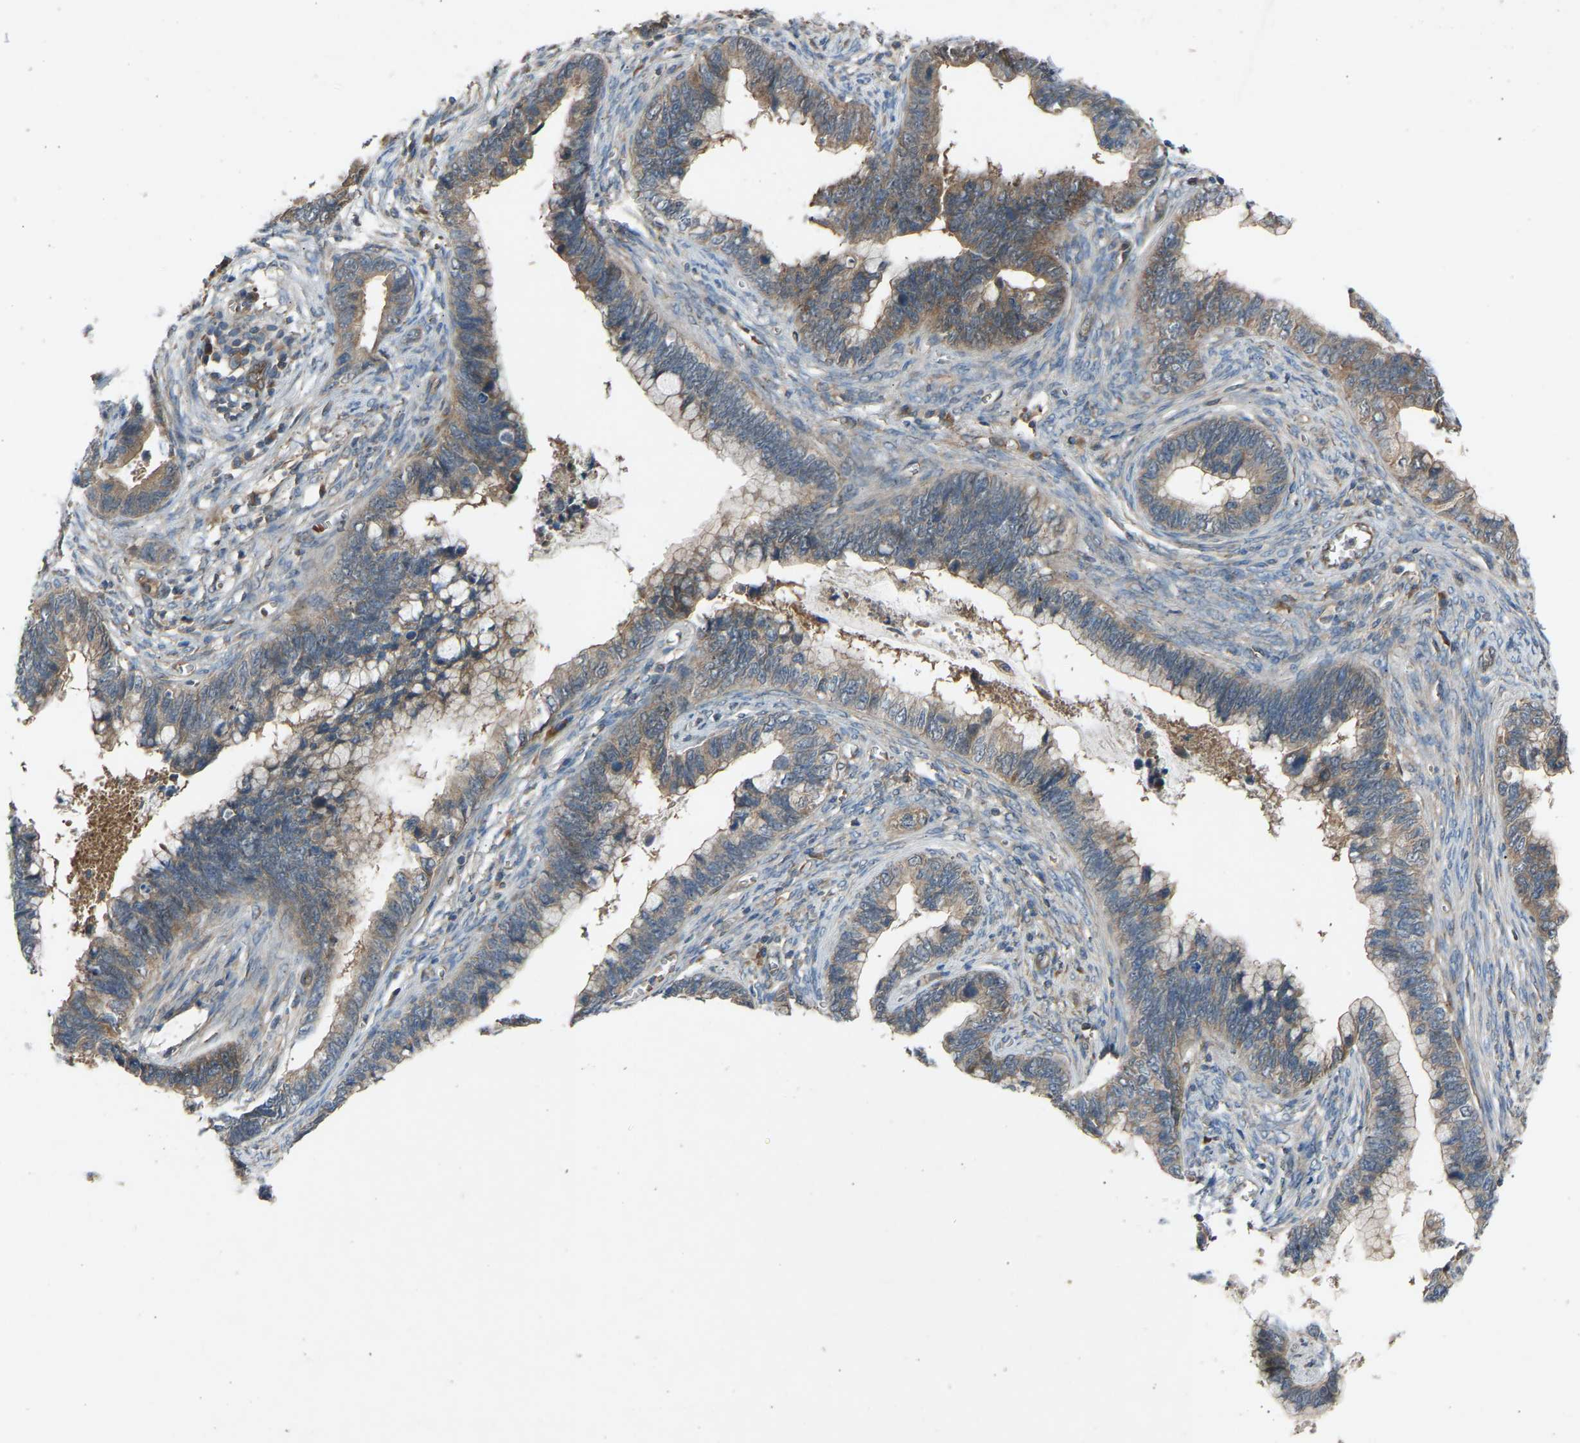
{"staining": {"intensity": "weak", "quantity": ">75%", "location": "cytoplasmic/membranous"}, "tissue": "cervical cancer", "cell_type": "Tumor cells", "image_type": "cancer", "snomed": [{"axis": "morphology", "description": "Adenocarcinoma, NOS"}, {"axis": "topography", "description": "Cervix"}], "caption": "Cervical cancer stained with IHC reveals weak cytoplasmic/membranous staining in approximately >75% of tumor cells. Immunohistochemistry (ihc) stains the protein in brown and the nuclei are stained blue.", "gene": "GAS2L1", "patient": {"sex": "female", "age": 44}}